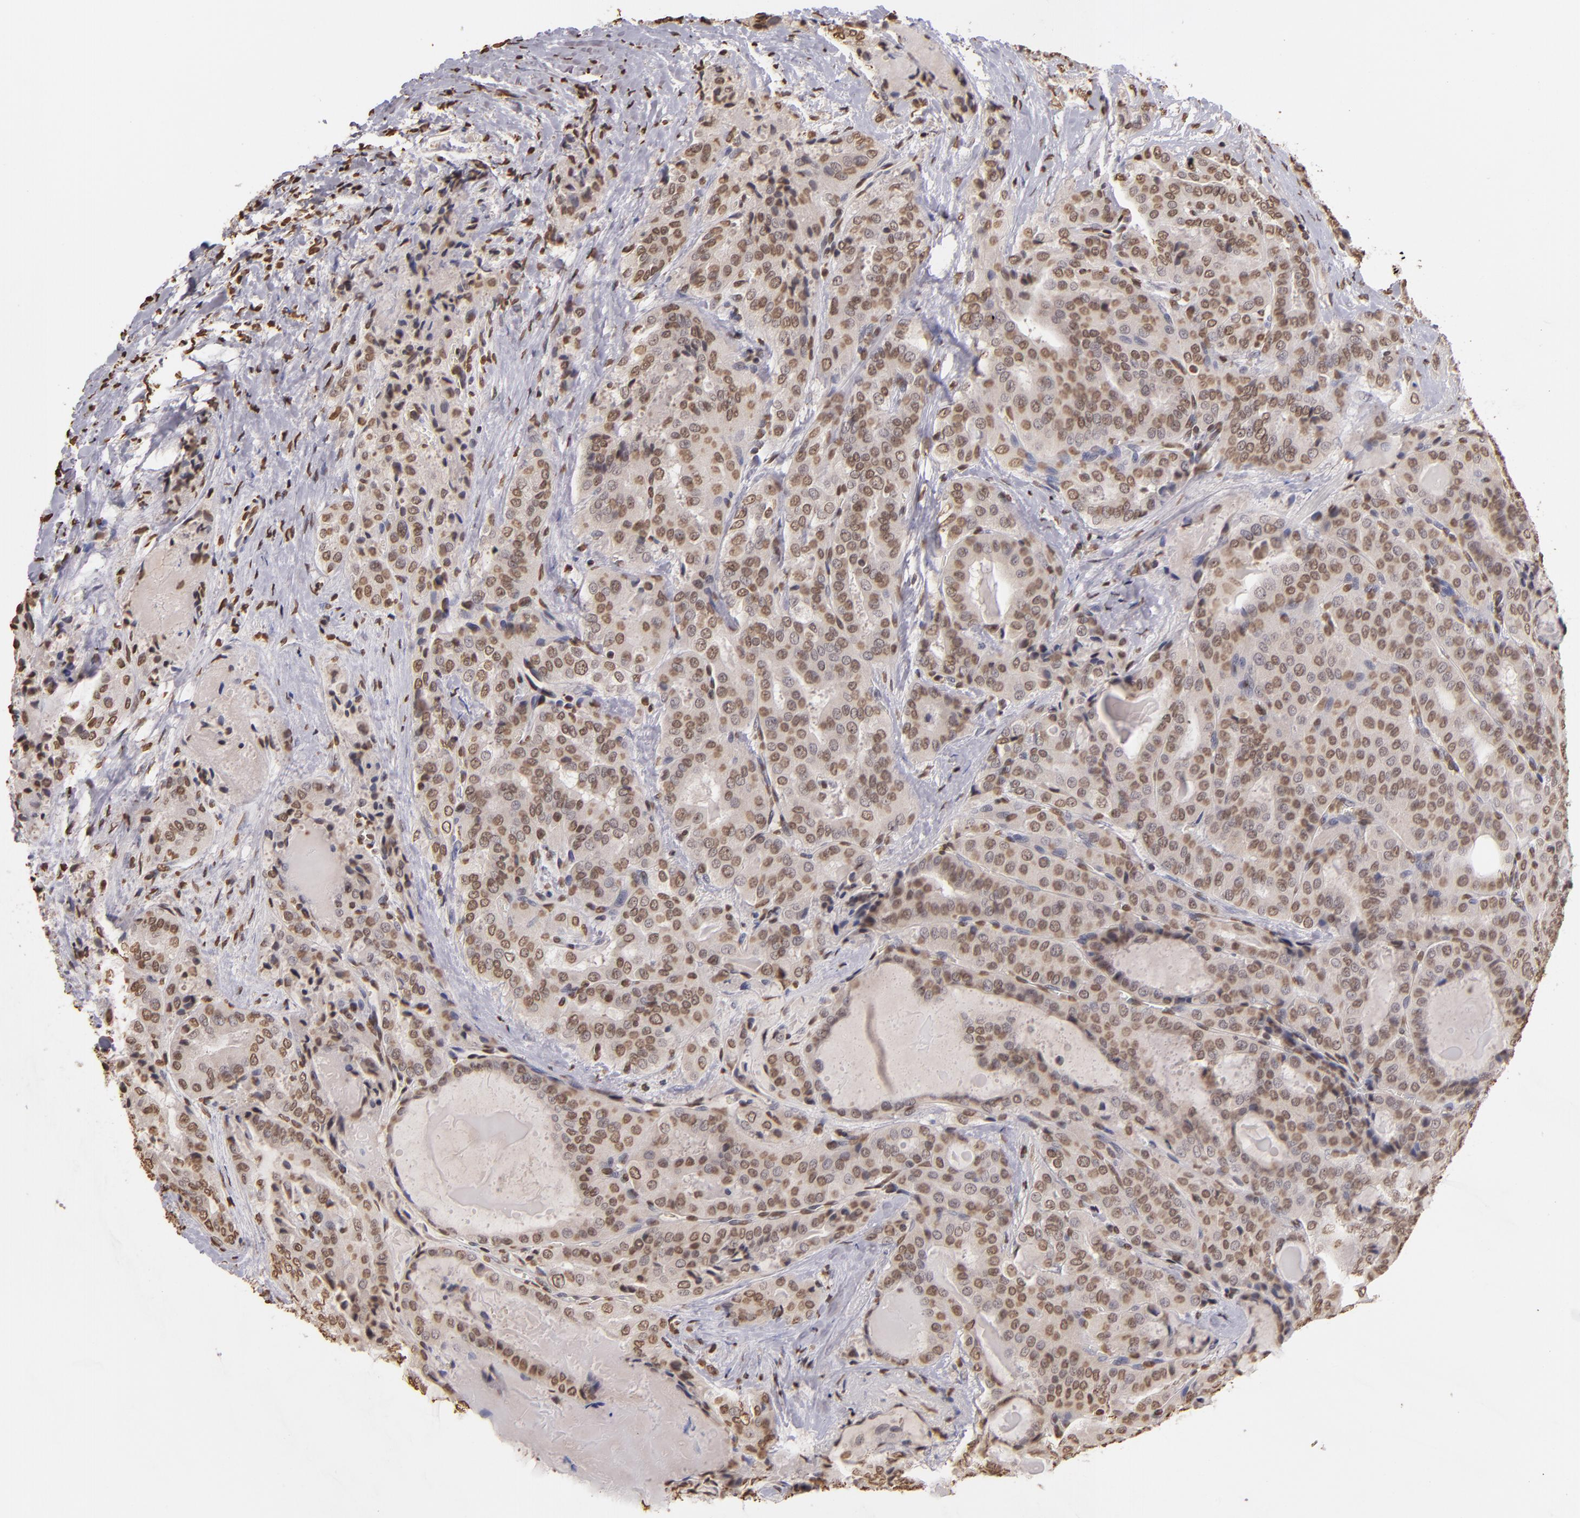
{"staining": {"intensity": "moderate", "quantity": "25%-75%", "location": "nuclear"}, "tissue": "thyroid cancer", "cell_type": "Tumor cells", "image_type": "cancer", "snomed": [{"axis": "morphology", "description": "Papillary adenocarcinoma, NOS"}, {"axis": "topography", "description": "Thyroid gland"}], "caption": "This is an image of IHC staining of thyroid papillary adenocarcinoma, which shows moderate positivity in the nuclear of tumor cells.", "gene": "LBX1", "patient": {"sex": "female", "age": 71}}